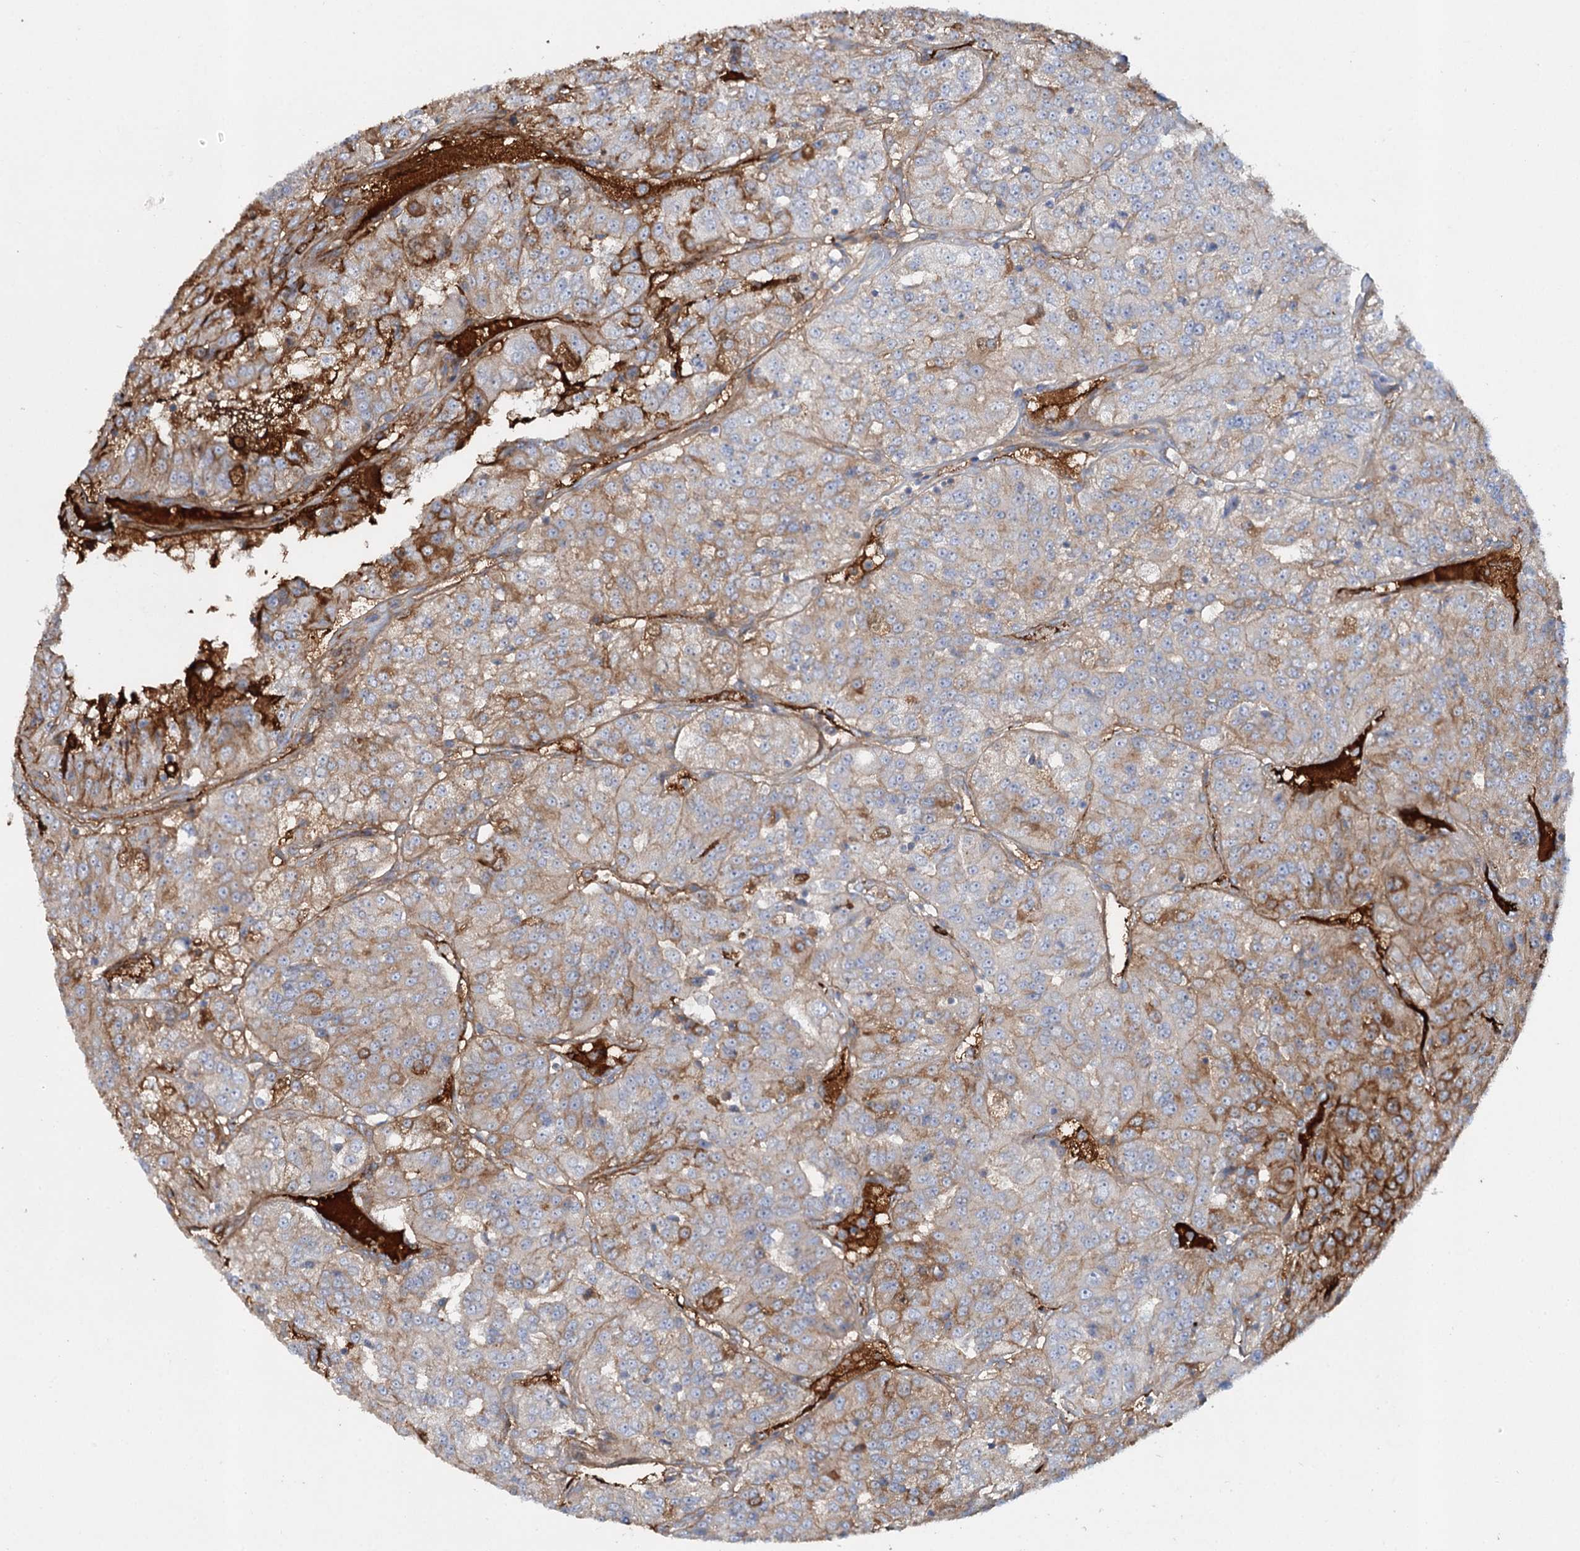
{"staining": {"intensity": "strong", "quantity": "25%-75%", "location": "cytoplasmic/membranous"}, "tissue": "renal cancer", "cell_type": "Tumor cells", "image_type": "cancer", "snomed": [{"axis": "morphology", "description": "Adenocarcinoma, NOS"}, {"axis": "topography", "description": "Kidney"}], "caption": "There is high levels of strong cytoplasmic/membranous staining in tumor cells of renal cancer (adenocarcinoma), as demonstrated by immunohistochemical staining (brown color).", "gene": "ALKBH8", "patient": {"sex": "female", "age": 63}}